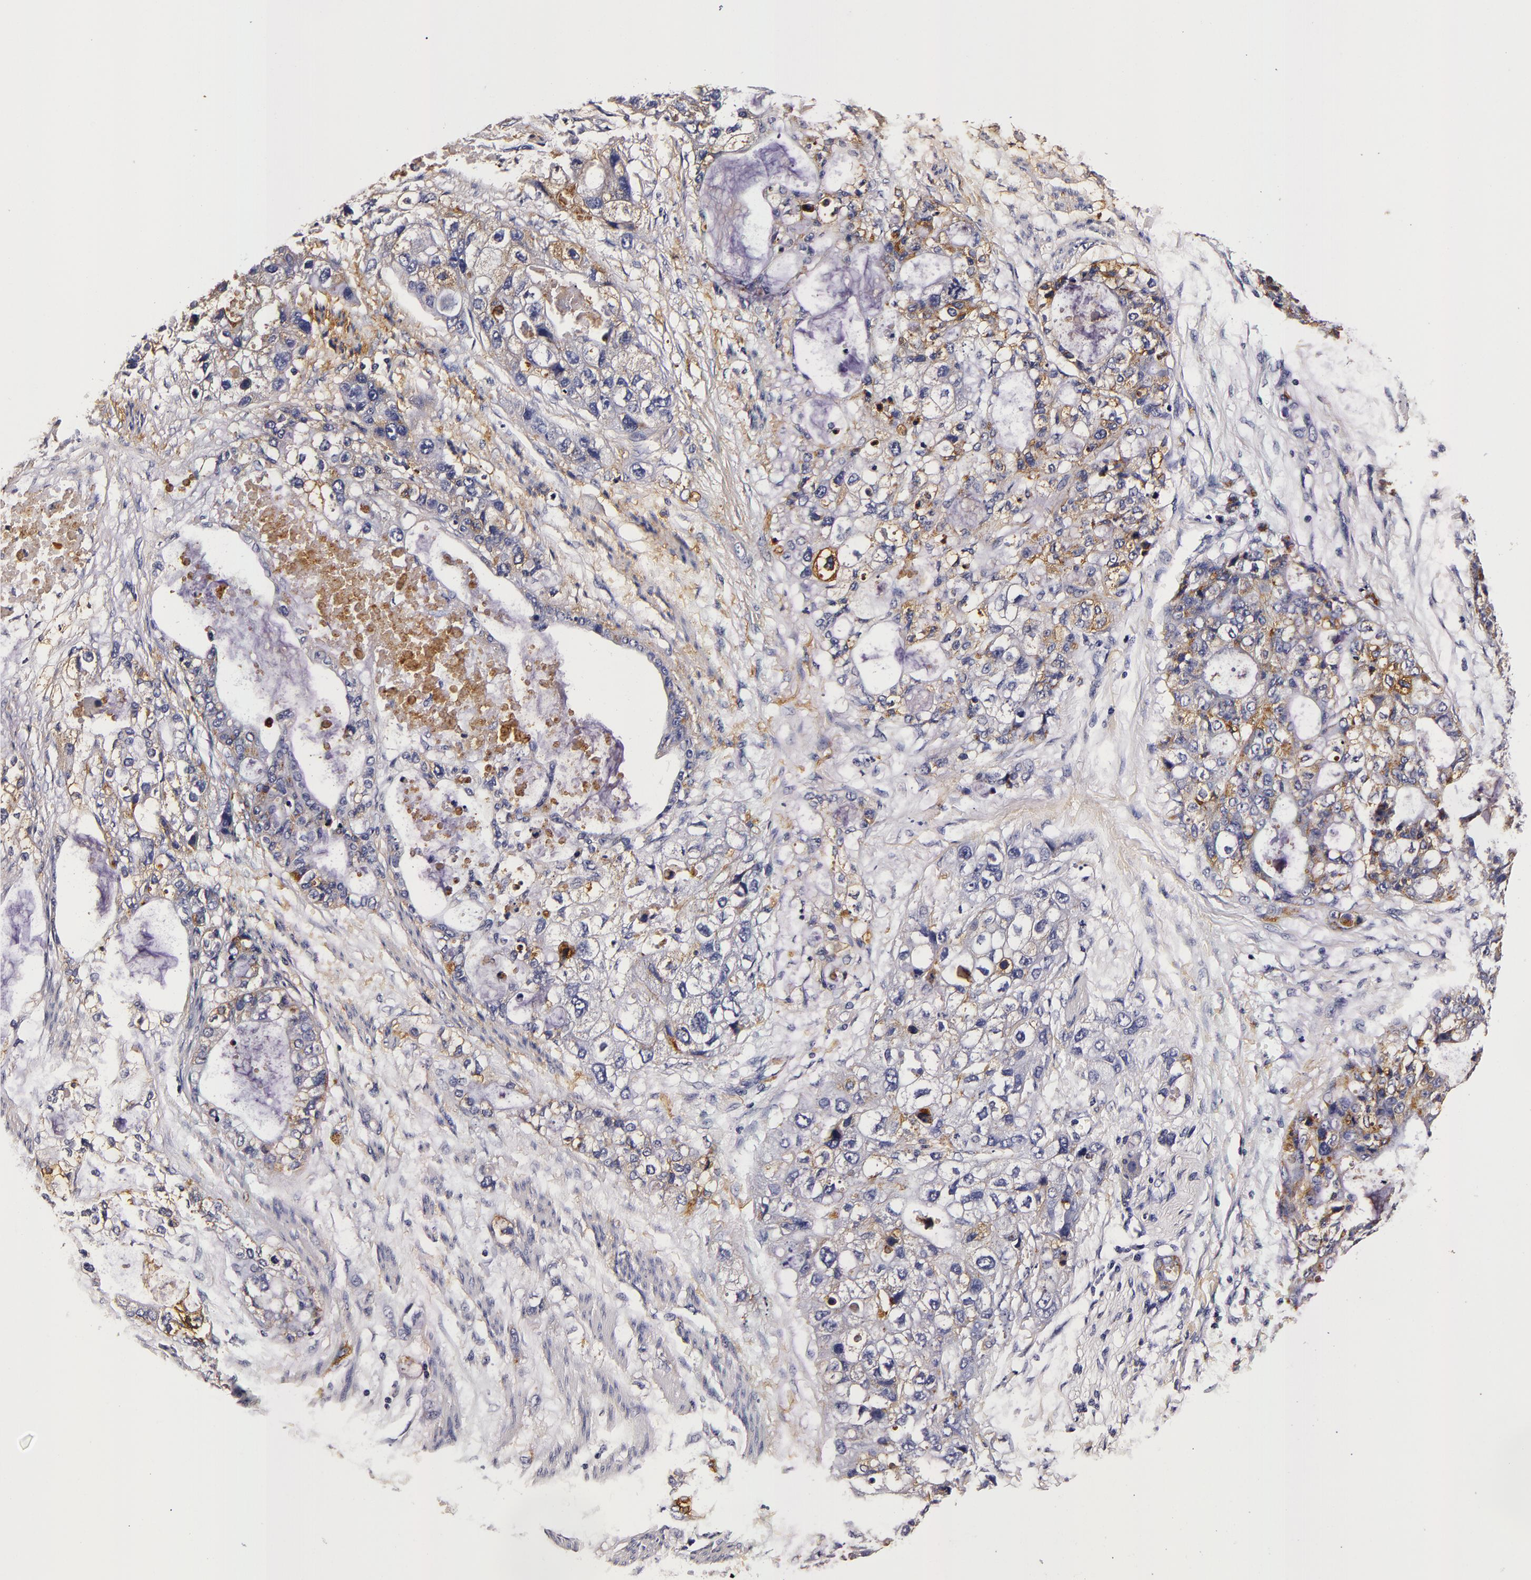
{"staining": {"intensity": "negative", "quantity": "none", "location": "none"}, "tissue": "stomach cancer", "cell_type": "Tumor cells", "image_type": "cancer", "snomed": [{"axis": "morphology", "description": "Adenocarcinoma, NOS"}, {"axis": "topography", "description": "Stomach, upper"}], "caption": "High magnification brightfield microscopy of stomach cancer (adenocarcinoma) stained with DAB (3,3'-diaminobenzidine) (brown) and counterstained with hematoxylin (blue): tumor cells show no significant positivity.", "gene": "LGALS3BP", "patient": {"sex": "female", "age": 52}}